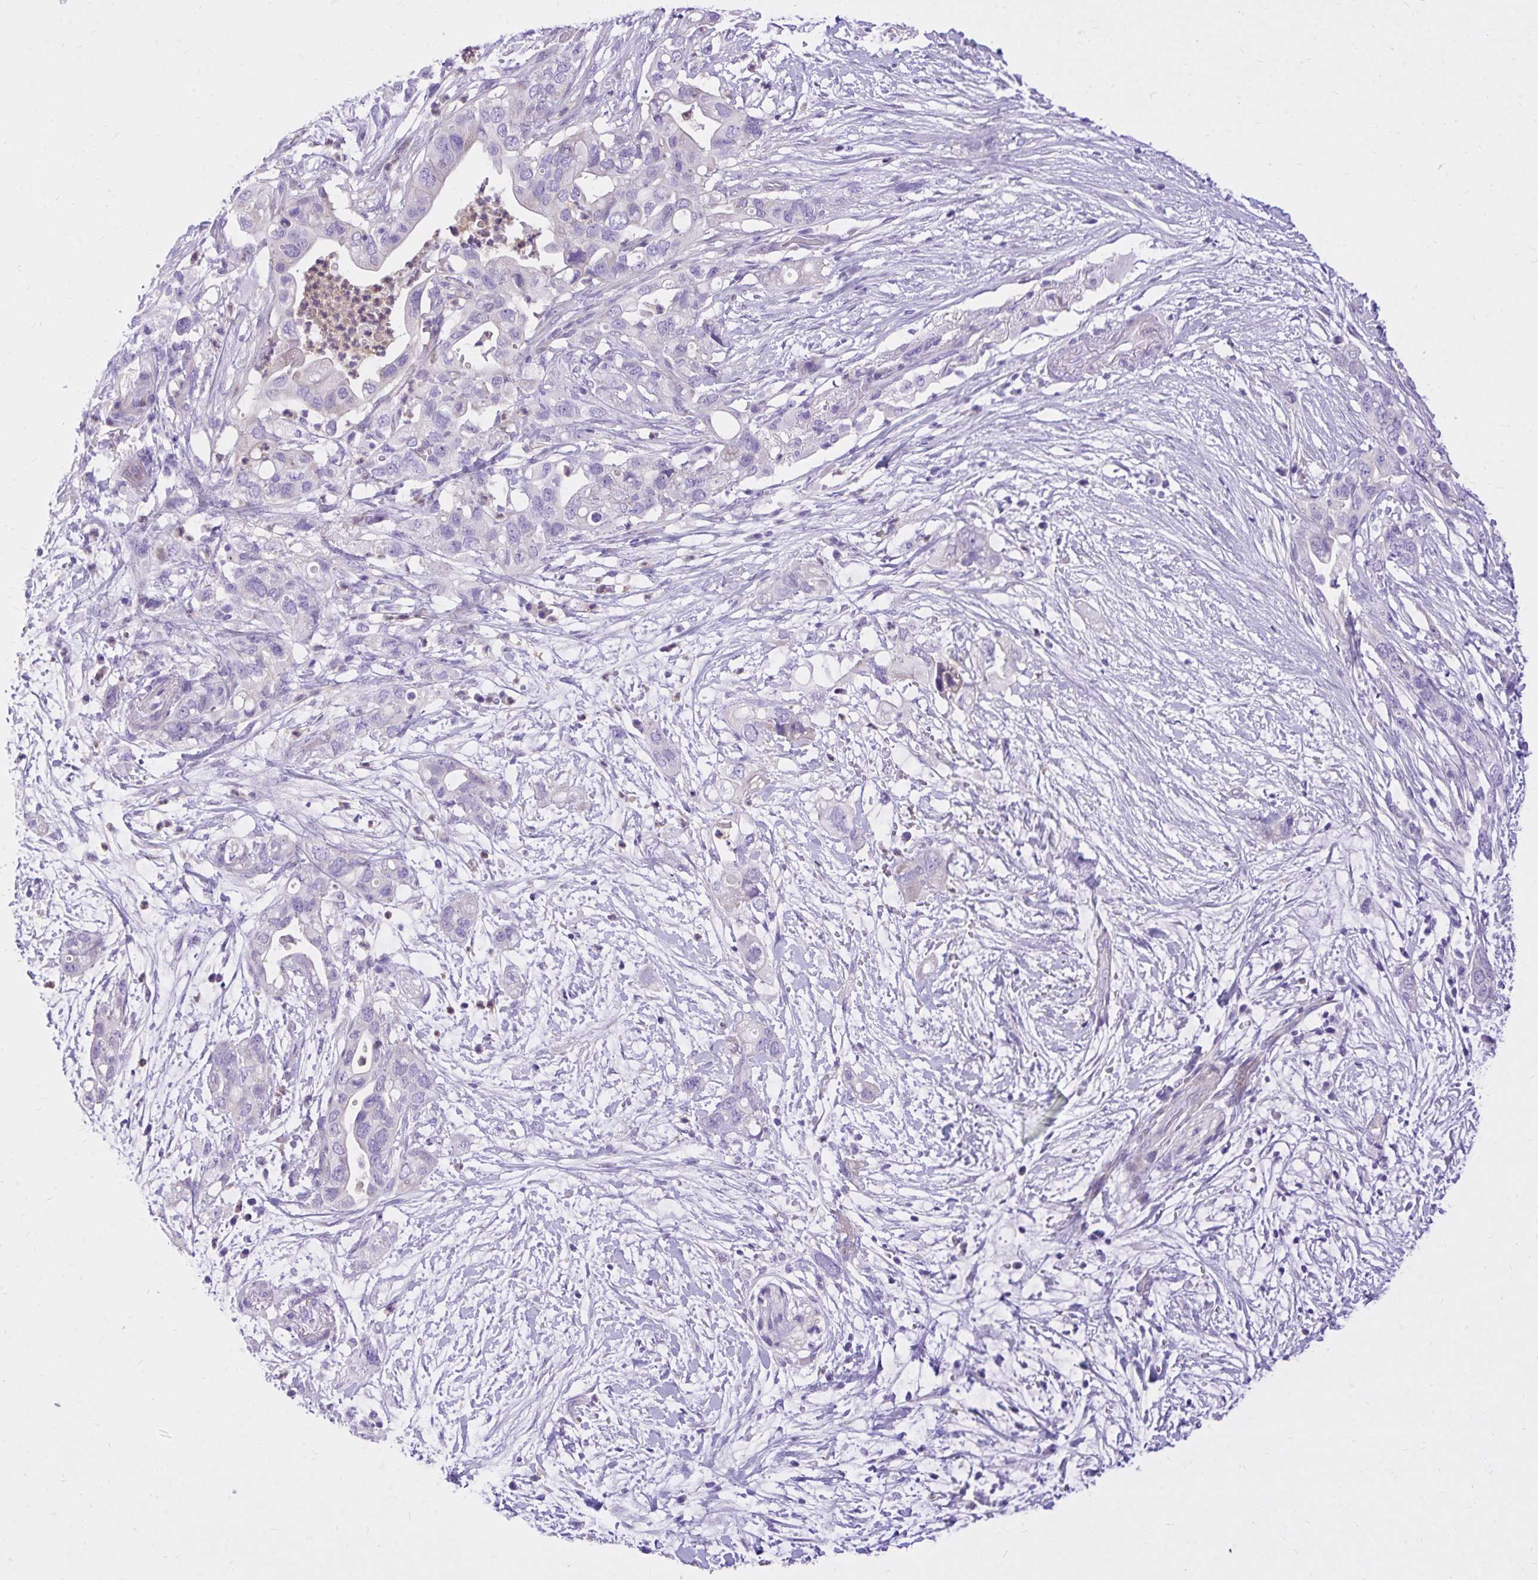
{"staining": {"intensity": "negative", "quantity": "none", "location": "none"}, "tissue": "pancreatic cancer", "cell_type": "Tumor cells", "image_type": "cancer", "snomed": [{"axis": "morphology", "description": "Adenocarcinoma, NOS"}, {"axis": "topography", "description": "Pancreas"}], "caption": "Immunohistochemical staining of pancreatic cancer displays no significant expression in tumor cells. (DAB immunohistochemistry, high magnification).", "gene": "ADAMTSL1", "patient": {"sex": "female", "age": 72}}